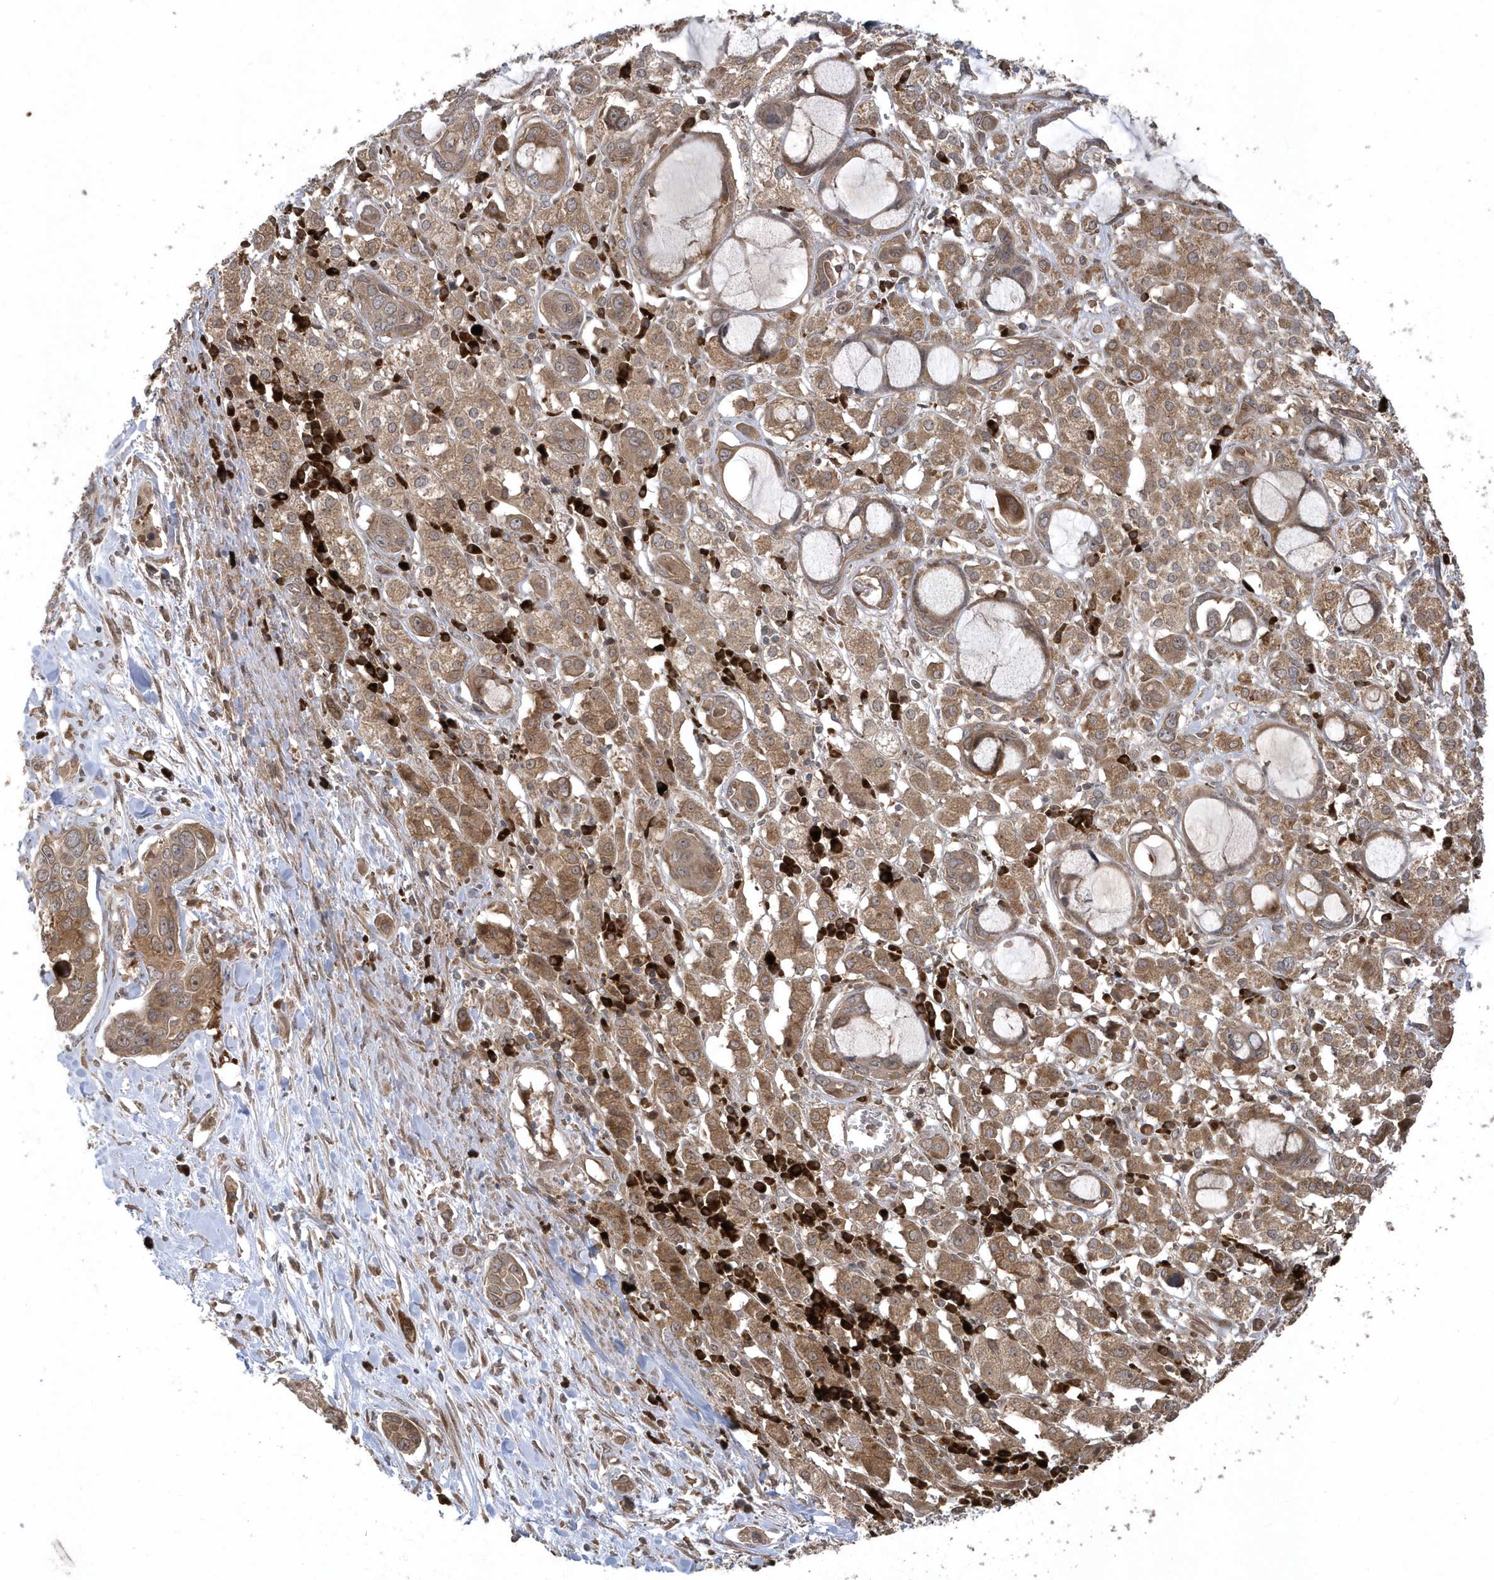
{"staining": {"intensity": "moderate", "quantity": ">75%", "location": "cytoplasmic/membranous"}, "tissue": "pancreatic cancer", "cell_type": "Tumor cells", "image_type": "cancer", "snomed": [{"axis": "morphology", "description": "Adenocarcinoma, NOS"}, {"axis": "topography", "description": "Pancreas"}], "caption": "Immunohistochemical staining of pancreatic cancer (adenocarcinoma) shows moderate cytoplasmic/membranous protein staining in about >75% of tumor cells. (DAB IHC, brown staining for protein, blue staining for nuclei).", "gene": "HERPUD1", "patient": {"sex": "female", "age": 60}}